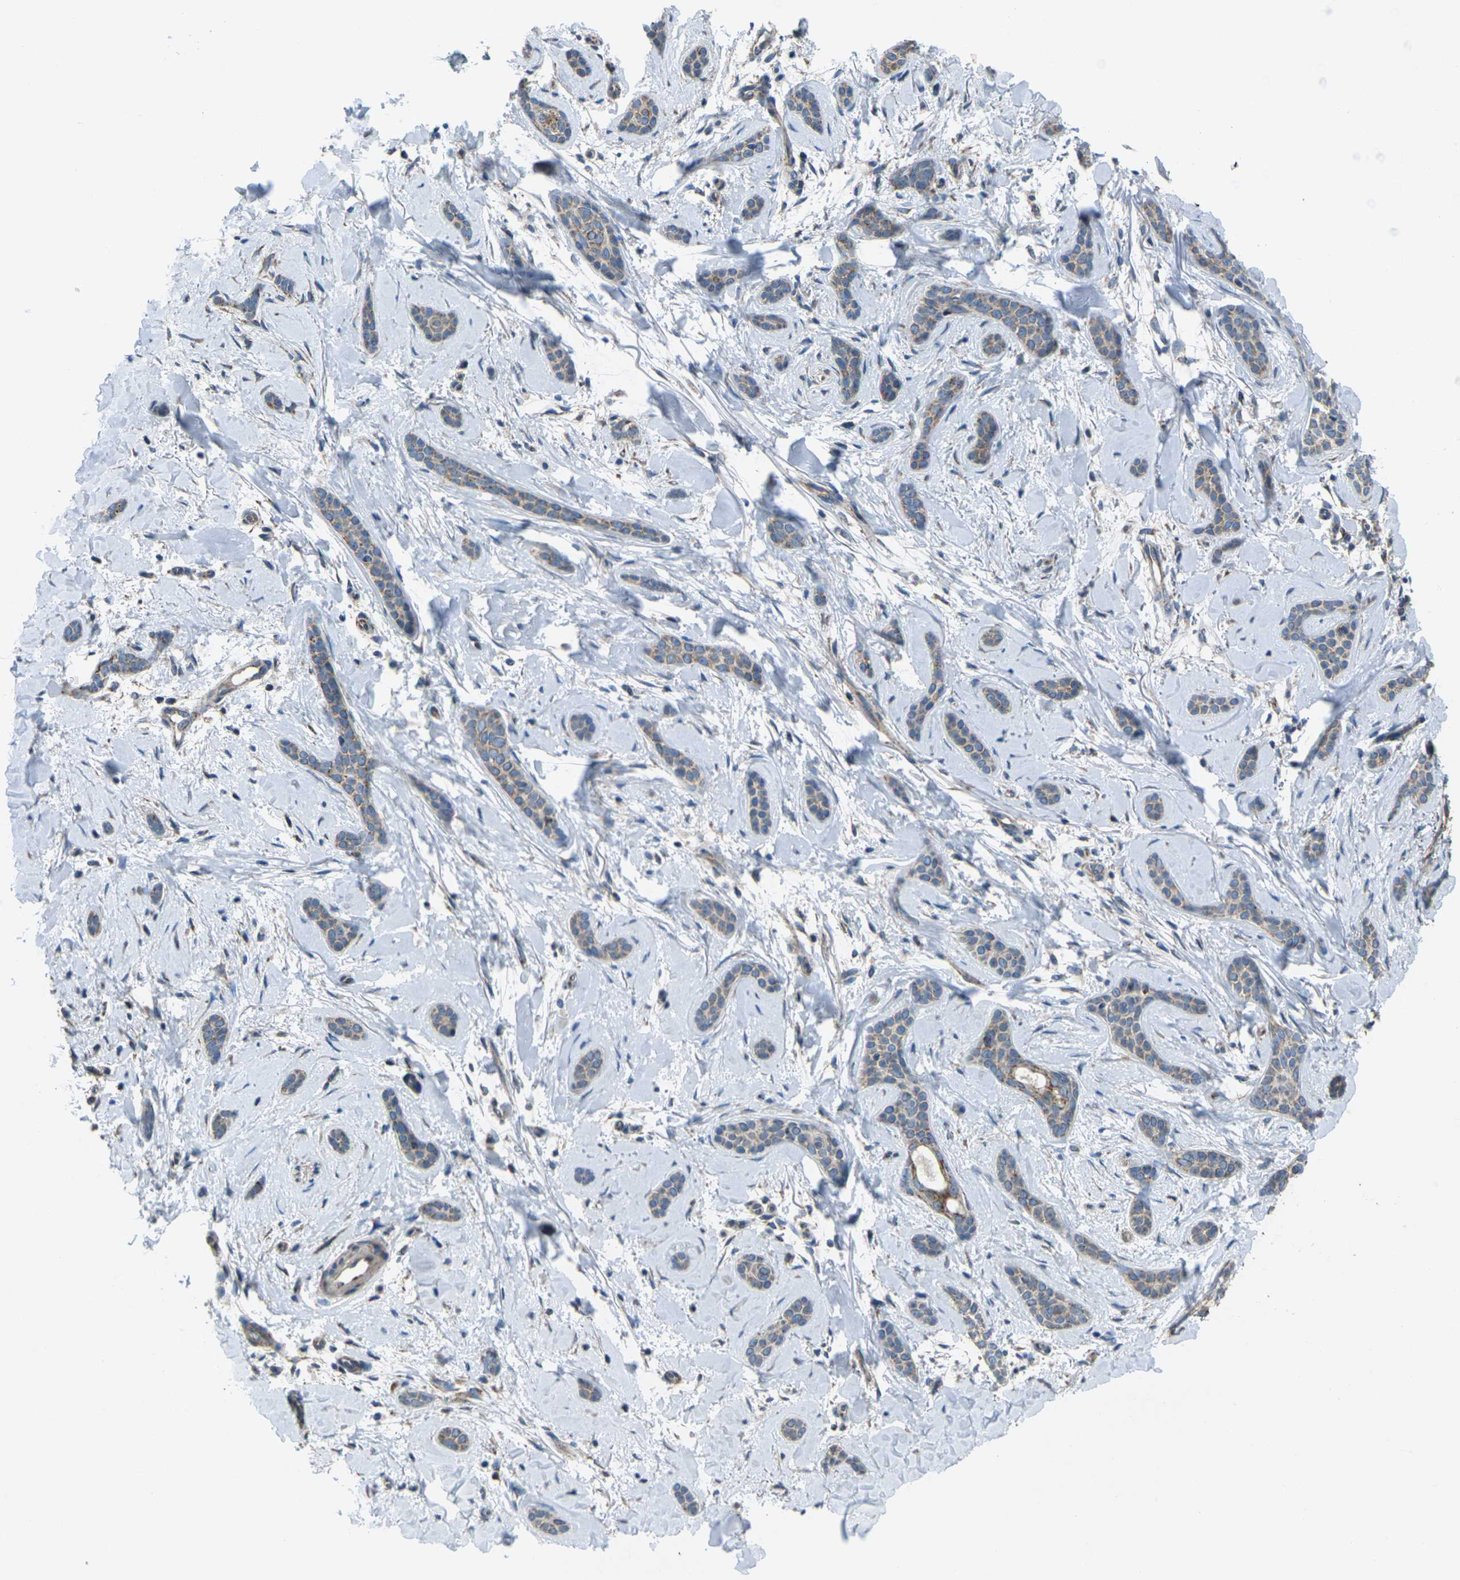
{"staining": {"intensity": "weak", "quantity": ">75%", "location": "cytoplasmic/membranous"}, "tissue": "skin cancer", "cell_type": "Tumor cells", "image_type": "cancer", "snomed": [{"axis": "morphology", "description": "Basal cell carcinoma"}, {"axis": "morphology", "description": "Adnexal tumor, benign"}, {"axis": "topography", "description": "Skin"}], "caption": "Skin benign adnexal tumor tissue exhibits weak cytoplasmic/membranous expression in about >75% of tumor cells Ihc stains the protein in brown and the nuclei are stained blue.", "gene": "TMEM120B", "patient": {"sex": "female", "age": 42}}